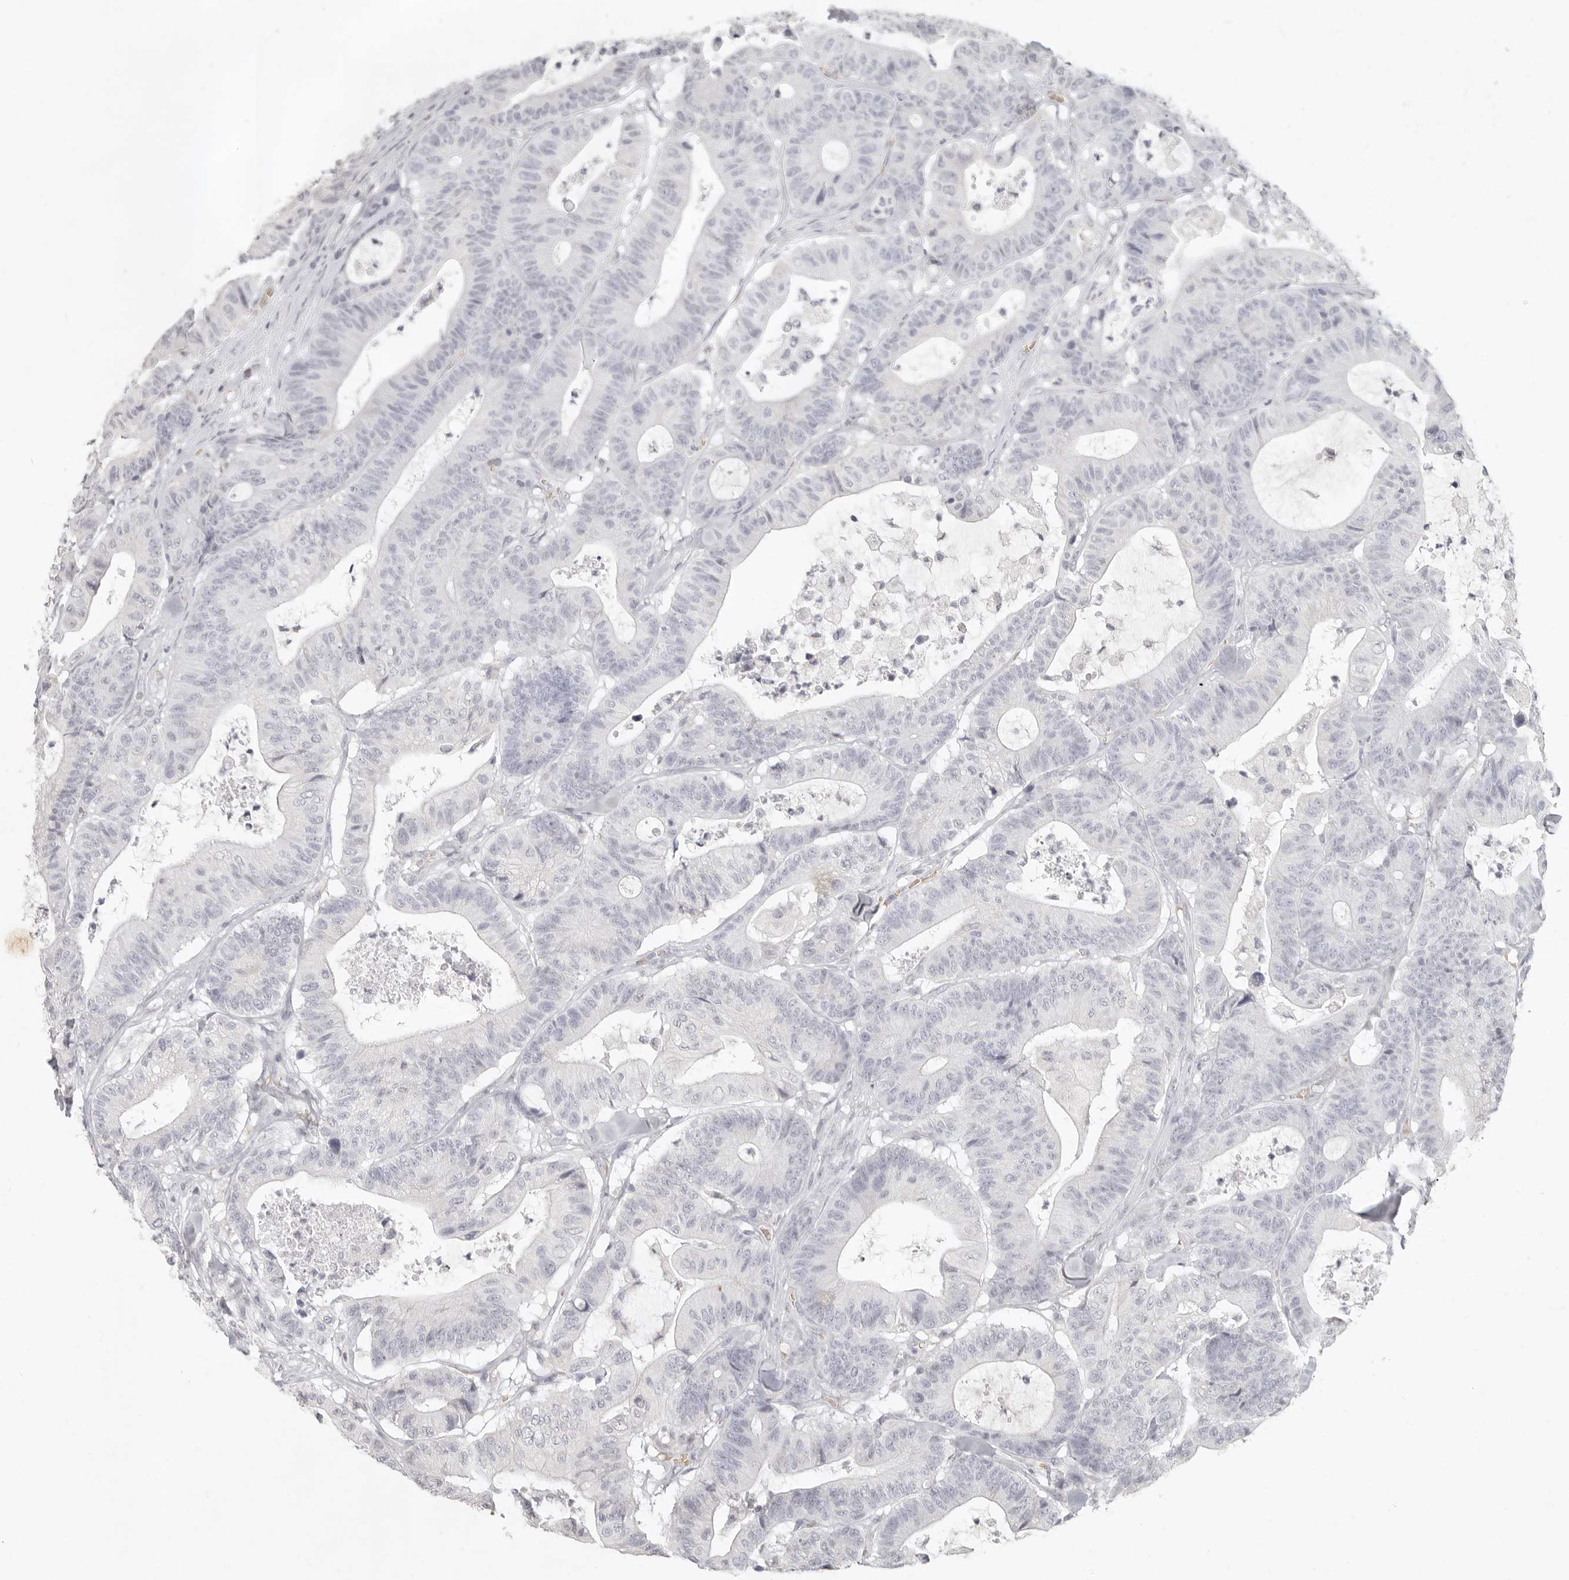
{"staining": {"intensity": "negative", "quantity": "none", "location": "none"}, "tissue": "colorectal cancer", "cell_type": "Tumor cells", "image_type": "cancer", "snomed": [{"axis": "morphology", "description": "Adenocarcinoma, NOS"}, {"axis": "topography", "description": "Colon"}], "caption": "There is no significant expression in tumor cells of colorectal cancer (adenocarcinoma).", "gene": "NIBAN1", "patient": {"sex": "female", "age": 84}}